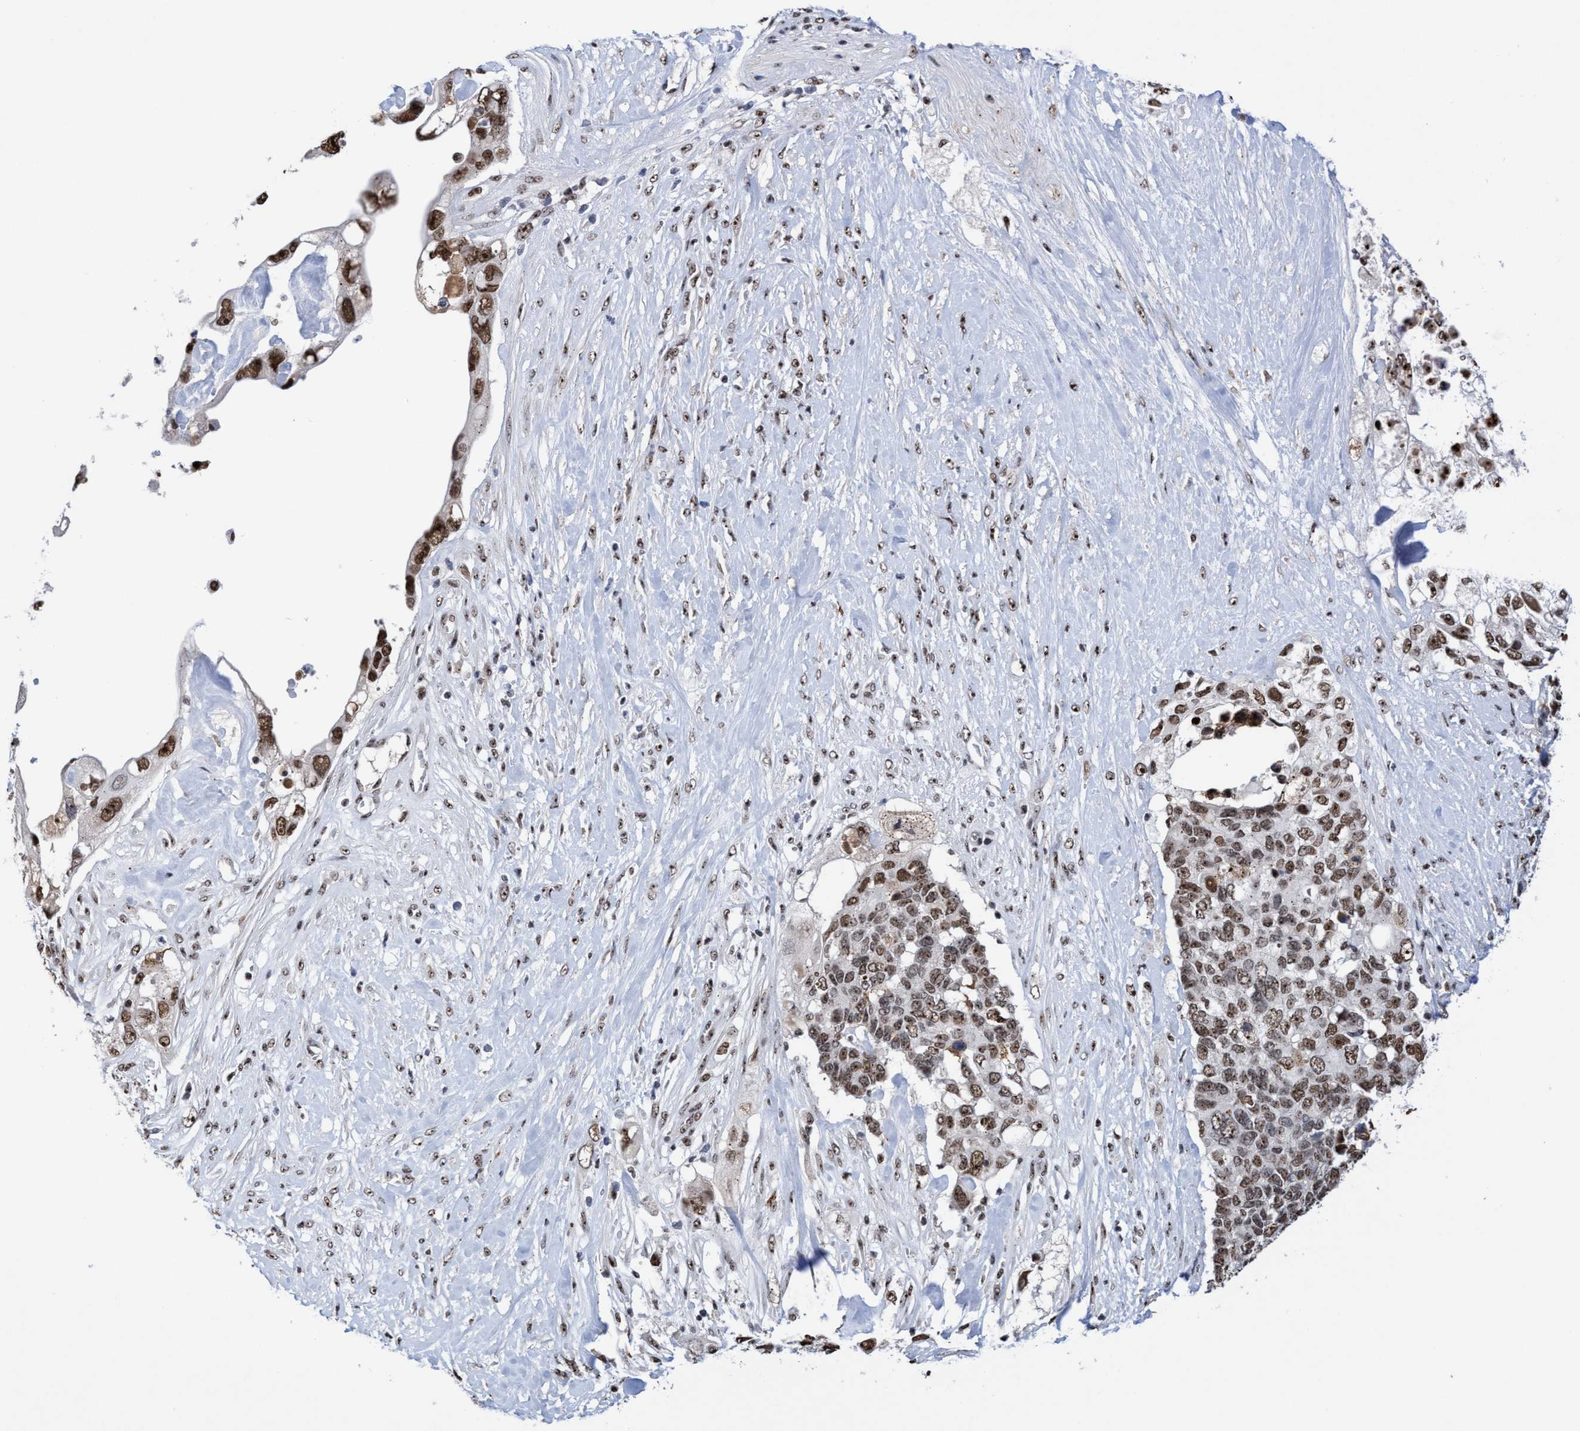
{"staining": {"intensity": "moderate", "quantity": ">75%", "location": "nuclear"}, "tissue": "pancreatic cancer", "cell_type": "Tumor cells", "image_type": "cancer", "snomed": [{"axis": "morphology", "description": "Adenocarcinoma, NOS"}, {"axis": "topography", "description": "Pancreas"}], "caption": "A photomicrograph showing moderate nuclear expression in about >75% of tumor cells in adenocarcinoma (pancreatic), as visualized by brown immunohistochemical staining.", "gene": "EFCAB10", "patient": {"sex": "female", "age": 56}}